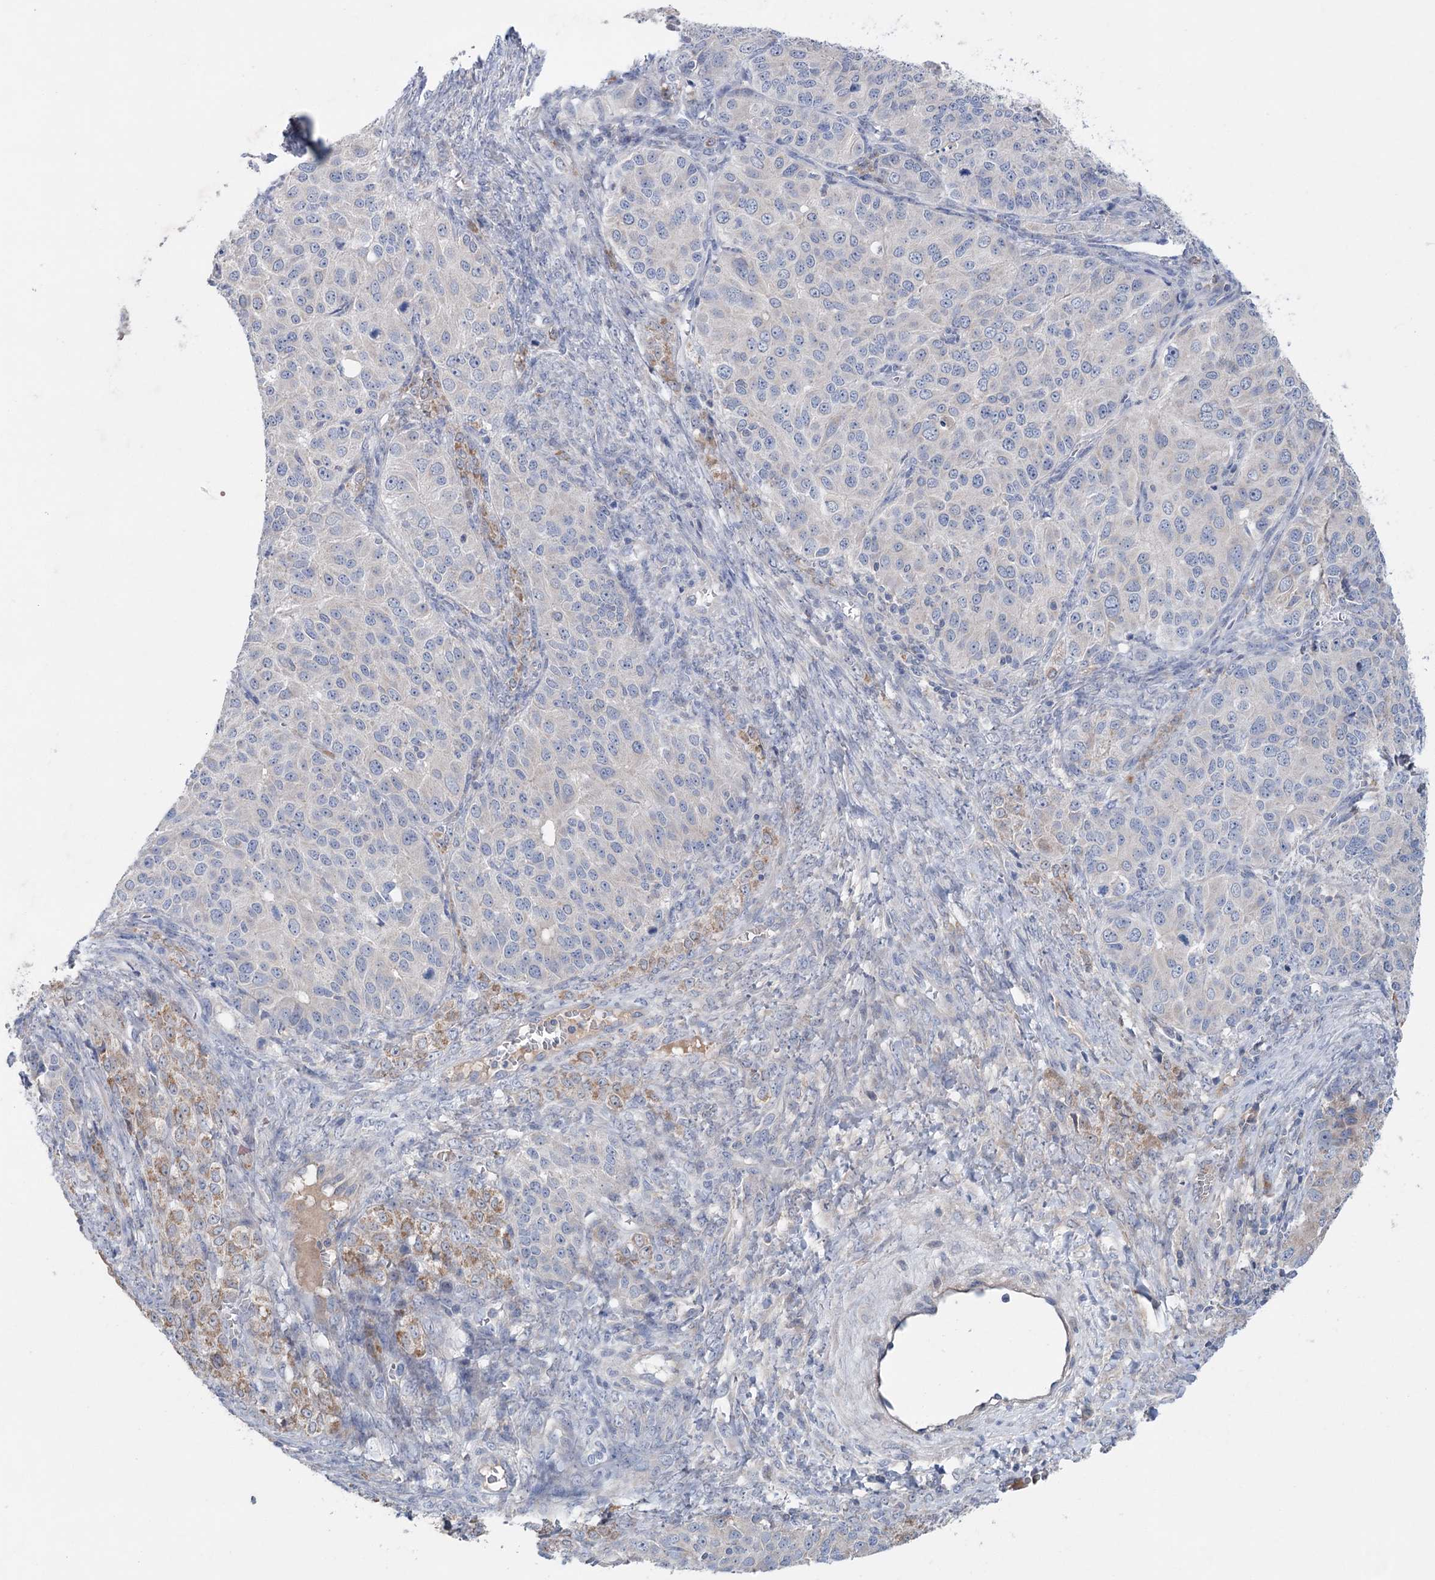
{"staining": {"intensity": "weak", "quantity": "<25%", "location": "cytoplasmic/membranous"}, "tissue": "ovarian cancer", "cell_type": "Tumor cells", "image_type": "cancer", "snomed": [{"axis": "morphology", "description": "Carcinoma, endometroid"}, {"axis": "topography", "description": "Ovary"}], "caption": "Immunohistochemistry (IHC) image of neoplastic tissue: human ovarian cancer stained with DAB shows no significant protein staining in tumor cells. (DAB (3,3'-diaminobenzidine) immunohistochemistry (IHC) visualized using brightfield microscopy, high magnification).", "gene": "MTCH2", "patient": {"sex": "female", "age": 51}}